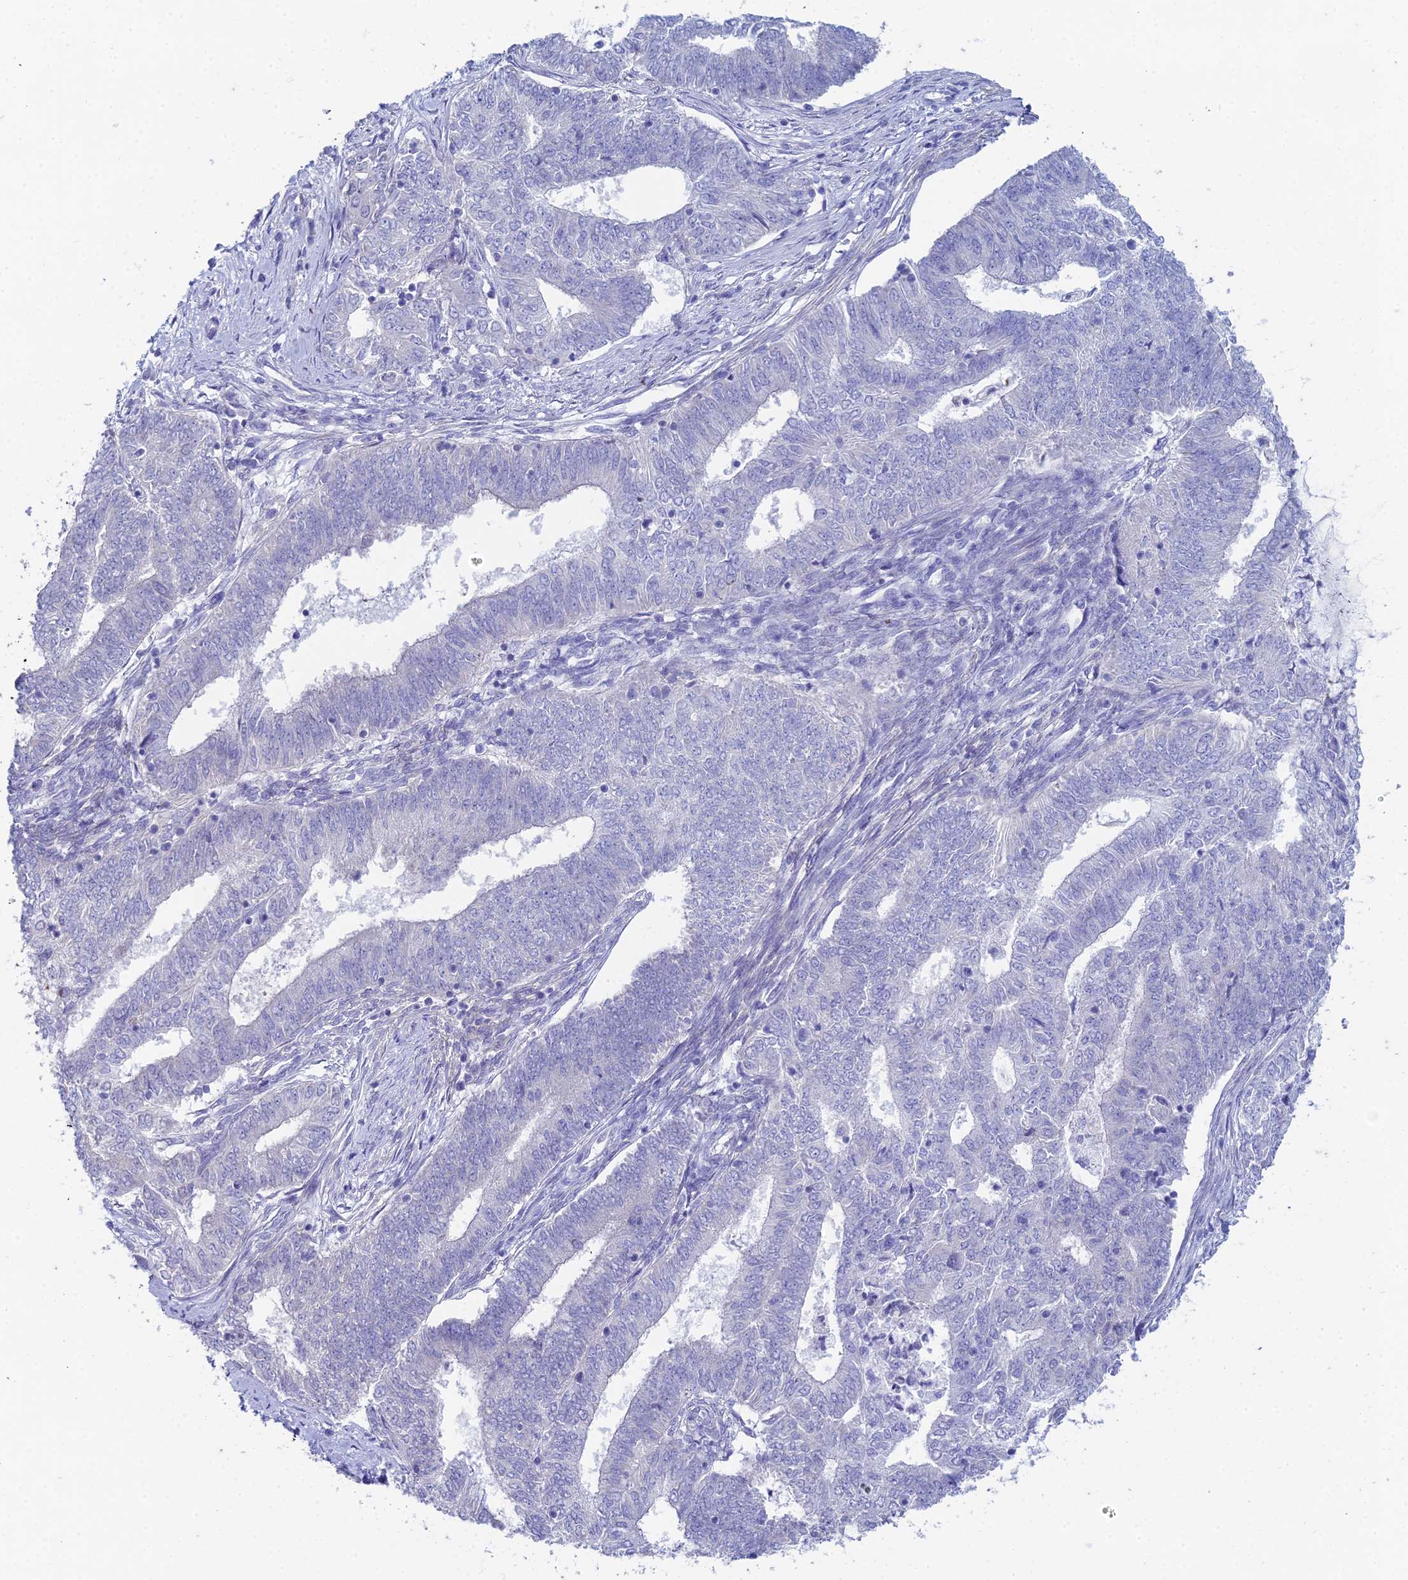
{"staining": {"intensity": "negative", "quantity": "none", "location": "none"}, "tissue": "endometrial cancer", "cell_type": "Tumor cells", "image_type": "cancer", "snomed": [{"axis": "morphology", "description": "Adenocarcinoma, NOS"}, {"axis": "topography", "description": "Endometrium"}], "caption": "IHC of adenocarcinoma (endometrial) shows no staining in tumor cells. (DAB IHC visualized using brightfield microscopy, high magnification).", "gene": "EEF2KMT", "patient": {"sex": "female", "age": 62}}